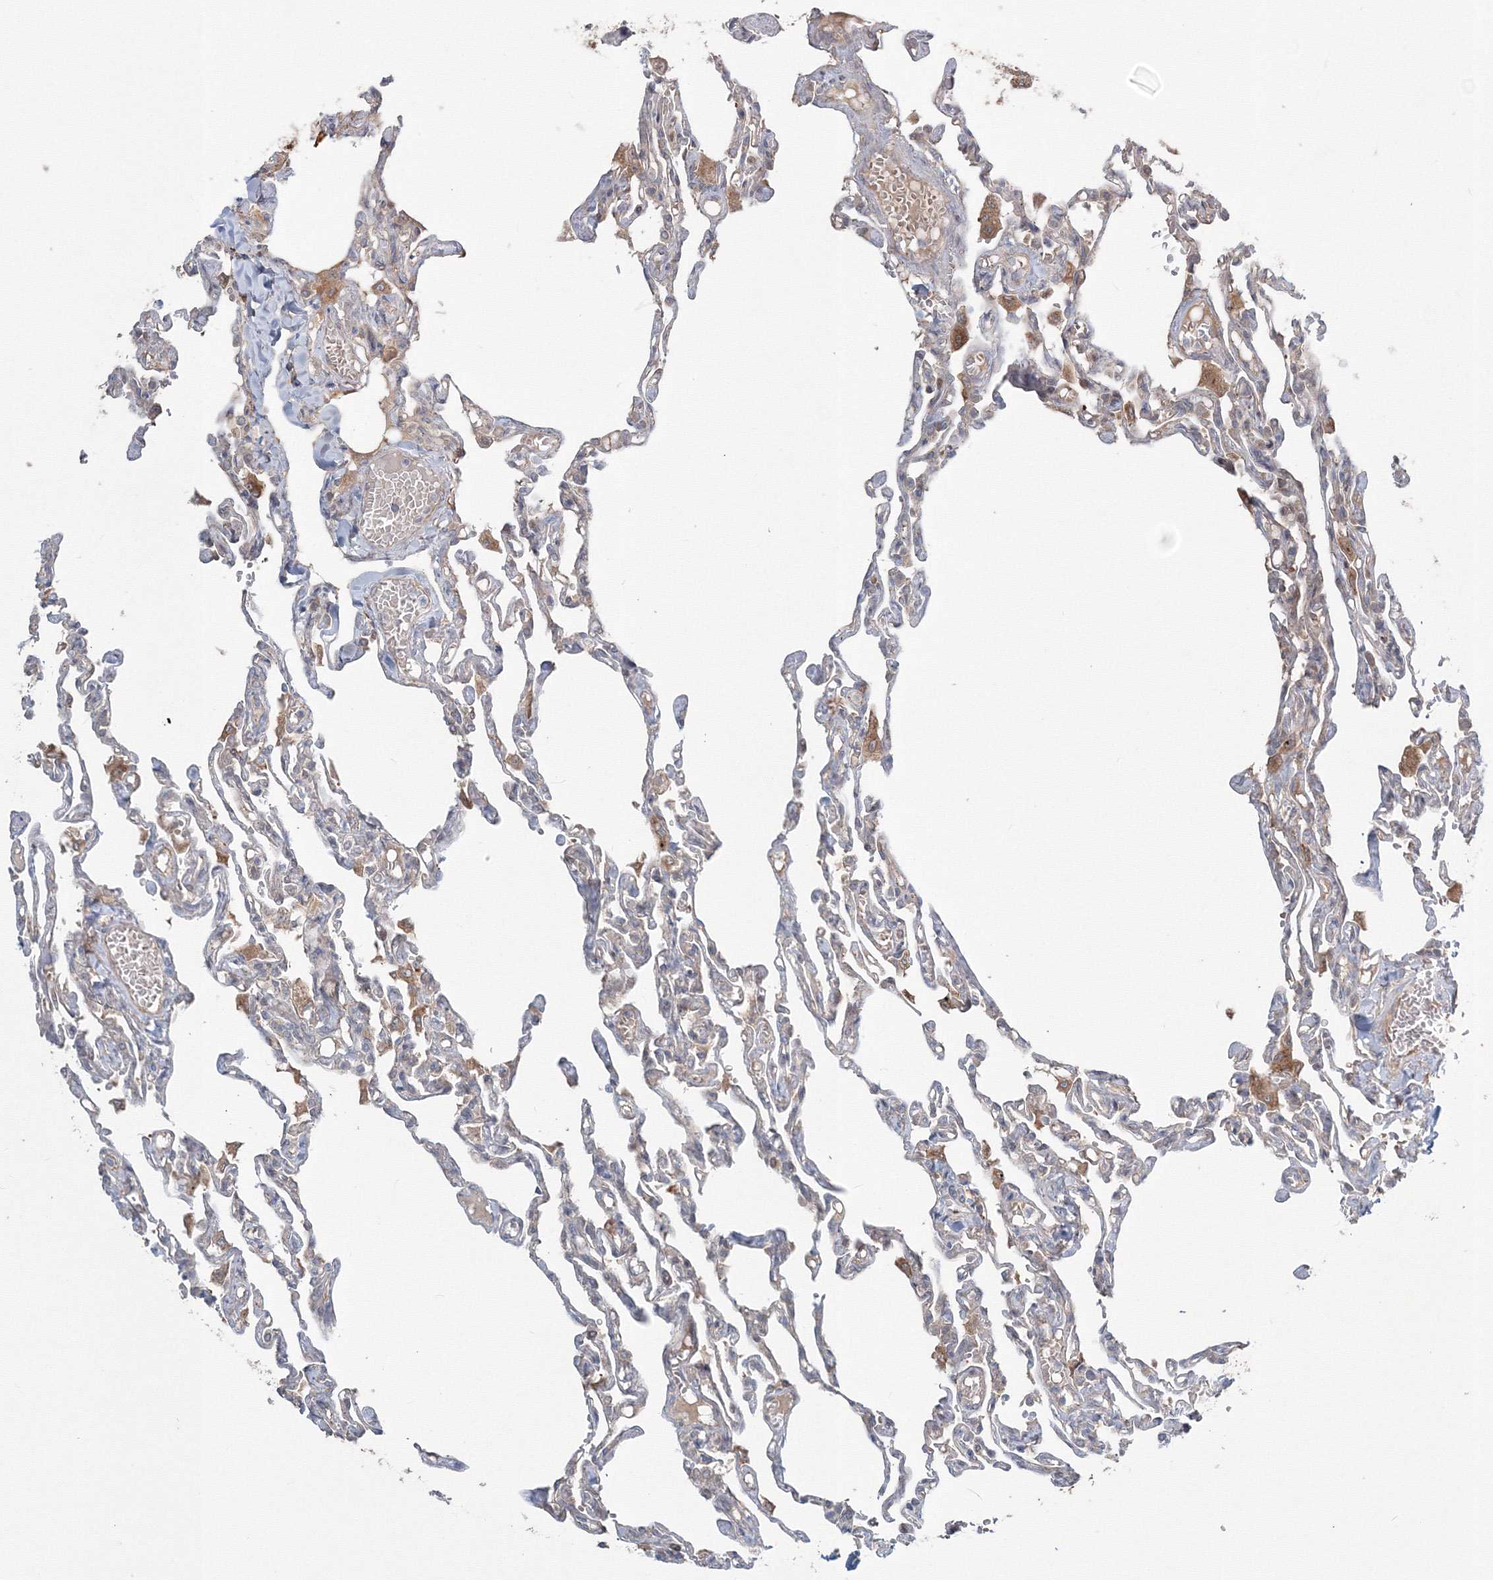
{"staining": {"intensity": "moderate", "quantity": "<25%", "location": "cytoplasmic/membranous"}, "tissue": "lung", "cell_type": "Alveolar cells", "image_type": "normal", "snomed": [{"axis": "morphology", "description": "Normal tissue, NOS"}, {"axis": "topography", "description": "Lung"}], "caption": "An IHC micrograph of unremarkable tissue is shown. Protein staining in brown shows moderate cytoplasmic/membranous positivity in lung within alveolar cells. The staining is performed using DAB brown chromogen to label protein expression. The nuclei are counter-stained blue using hematoxylin.", "gene": "MKRN2", "patient": {"sex": "male", "age": 21}}